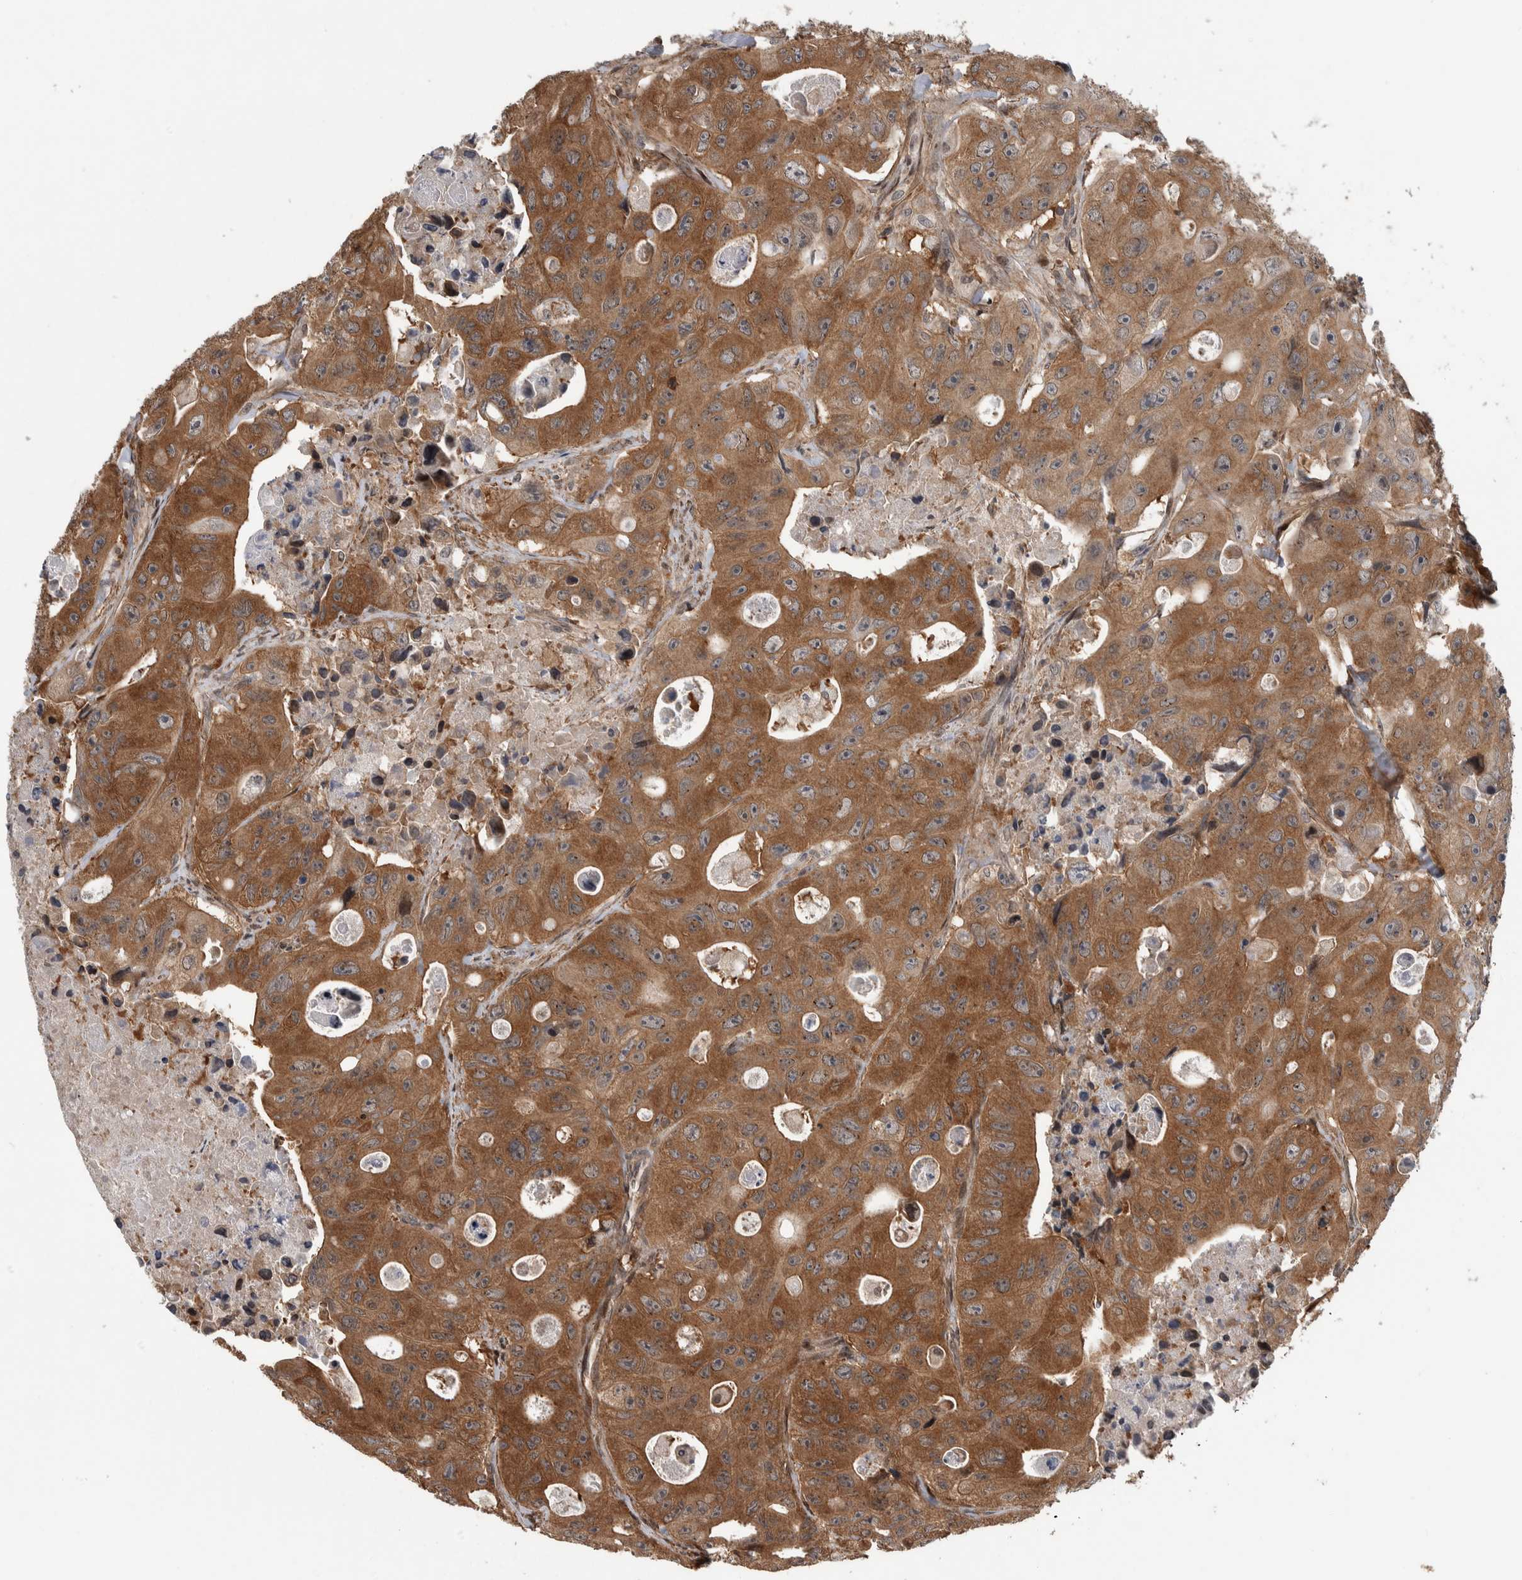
{"staining": {"intensity": "moderate", "quantity": ">75%", "location": "cytoplasmic/membranous"}, "tissue": "colorectal cancer", "cell_type": "Tumor cells", "image_type": "cancer", "snomed": [{"axis": "morphology", "description": "Adenocarcinoma, NOS"}, {"axis": "topography", "description": "Colon"}], "caption": "Protein positivity by IHC shows moderate cytoplasmic/membranous staining in approximately >75% of tumor cells in adenocarcinoma (colorectal).", "gene": "ARFGEF1", "patient": {"sex": "female", "age": 46}}